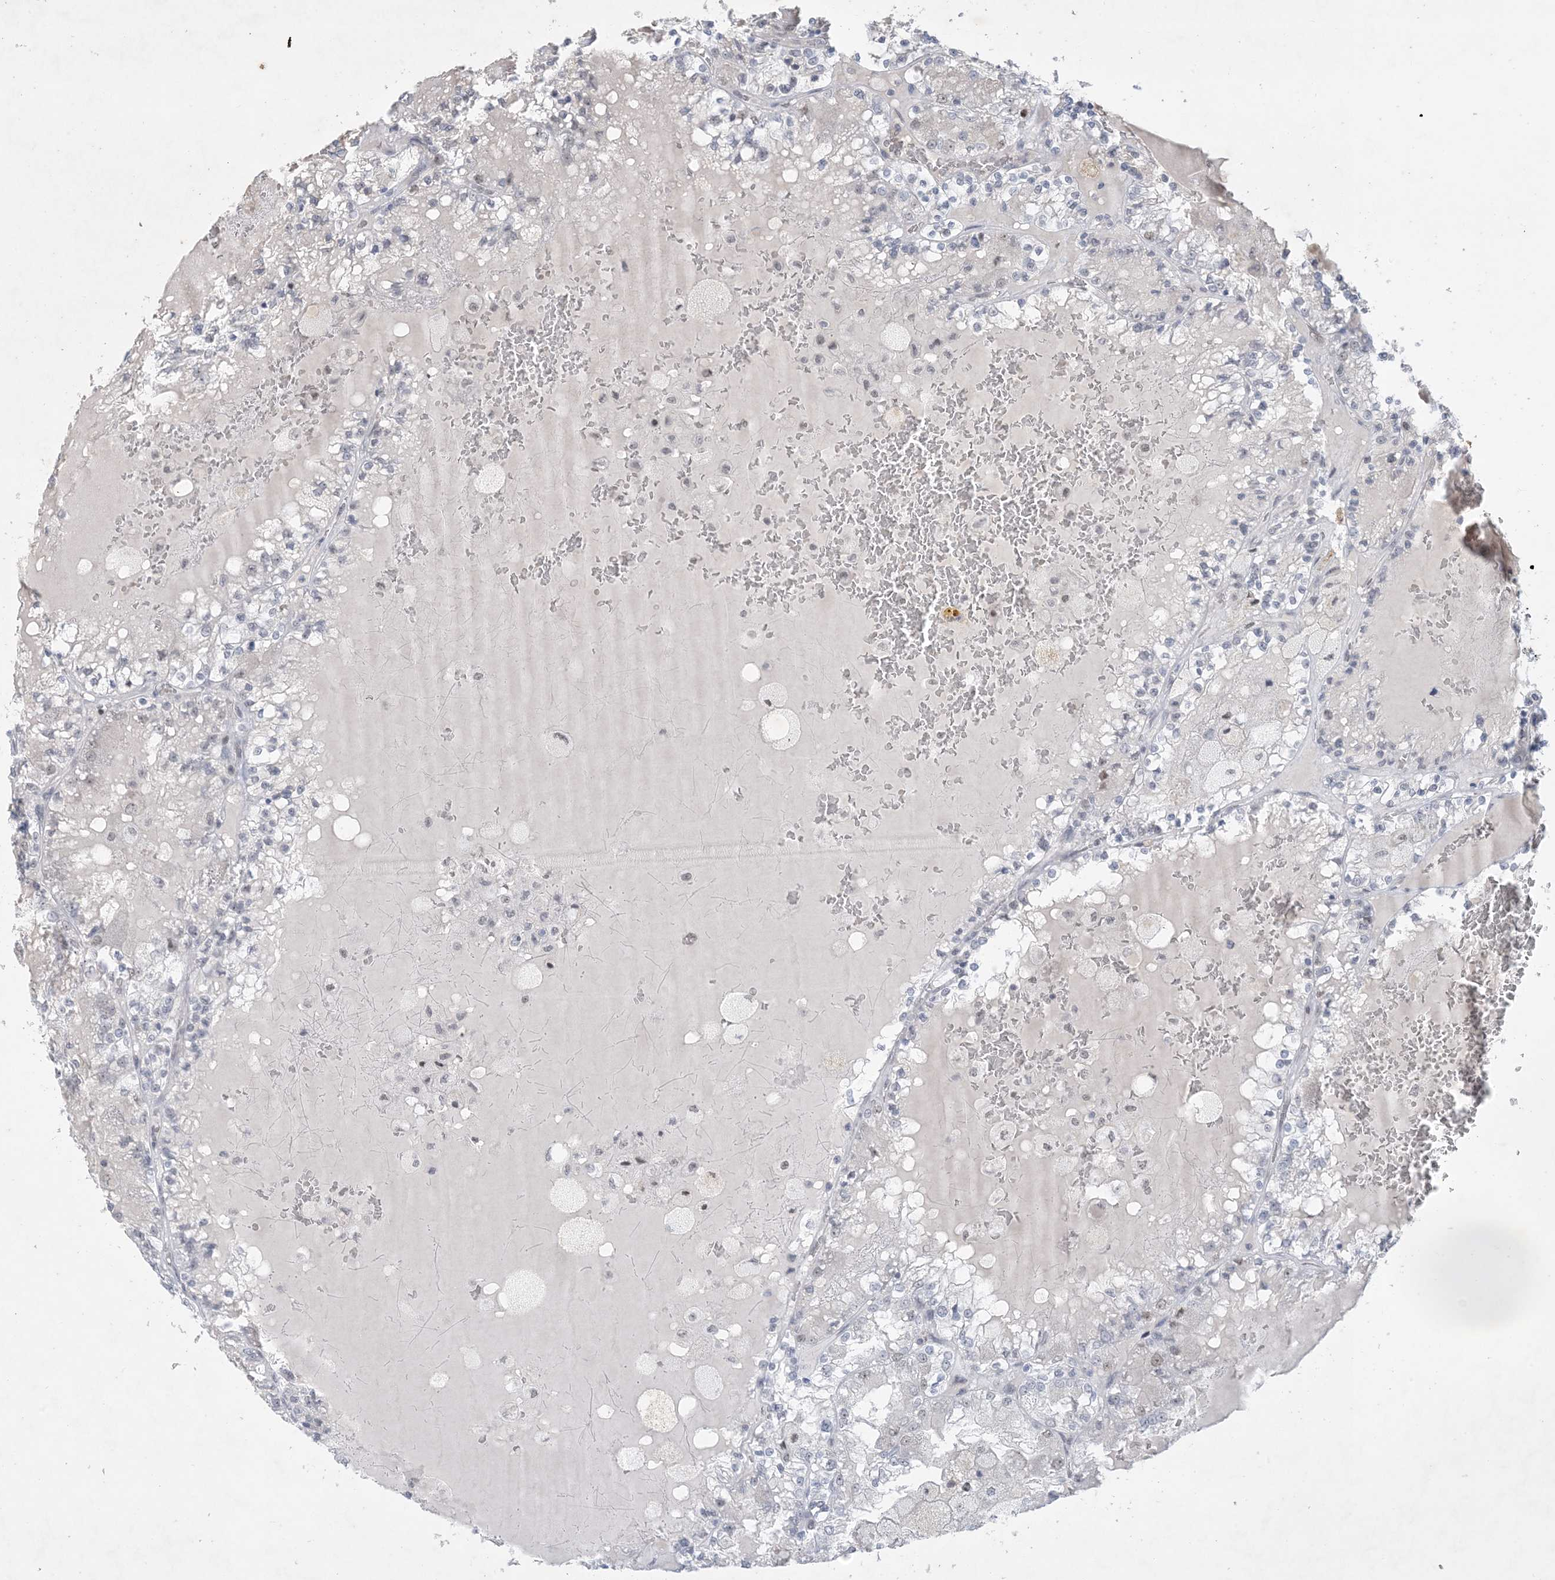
{"staining": {"intensity": "negative", "quantity": "none", "location": "none"}, "tissue": "renal cancer", "cell_type": "Tumor cells", "image_type": "cancer", "snomed": [{"axis": "morphology", "description": "Adenocarcinoma, NOS"}, {"axis": "topography", "description": "Kidney"}], "caption": "Tumor cells show no significant expression in renal cancer (adenocarcinoma).", "gene": "ZNF674", "patient": {"sex": "female", "age": 56}}